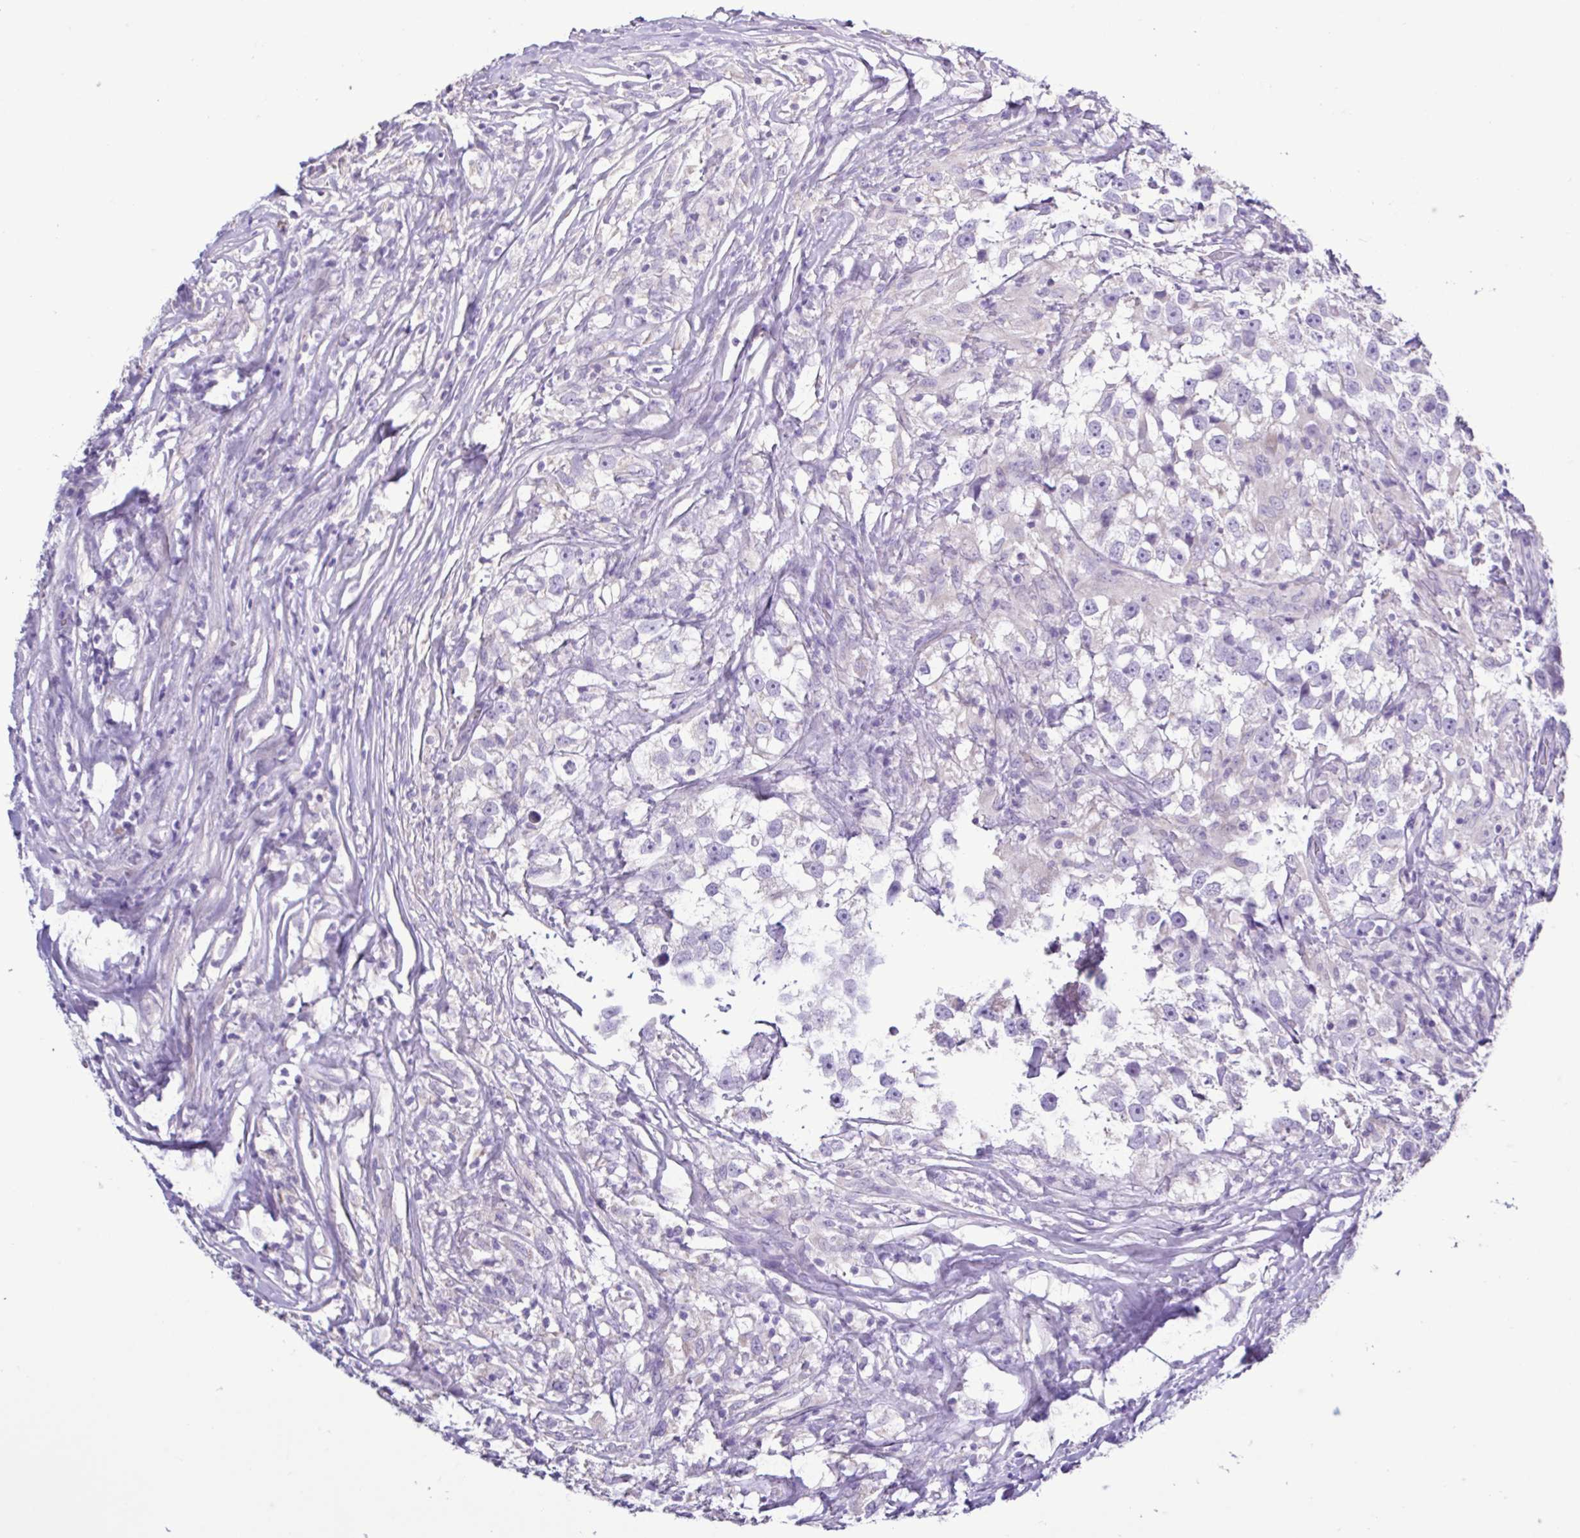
{"staining": {"intensity": "negative", "quantity": "none", "location": "none"}, "tissue": "testis cancer", "cell_type": "Tumor cells", "image_type": "cancer", "snomed": [{"axis": "morphology", "description": "Seminoma, NOS"}, {"axis": "topography", "description": "Testis"}], "caption": "Human testis seminoma stained for a protein using immunohistochemistry reveals no expression in tumor cells.", "gene": "PLA2G4E", "patient": {"sex": "male", "age": 46}}